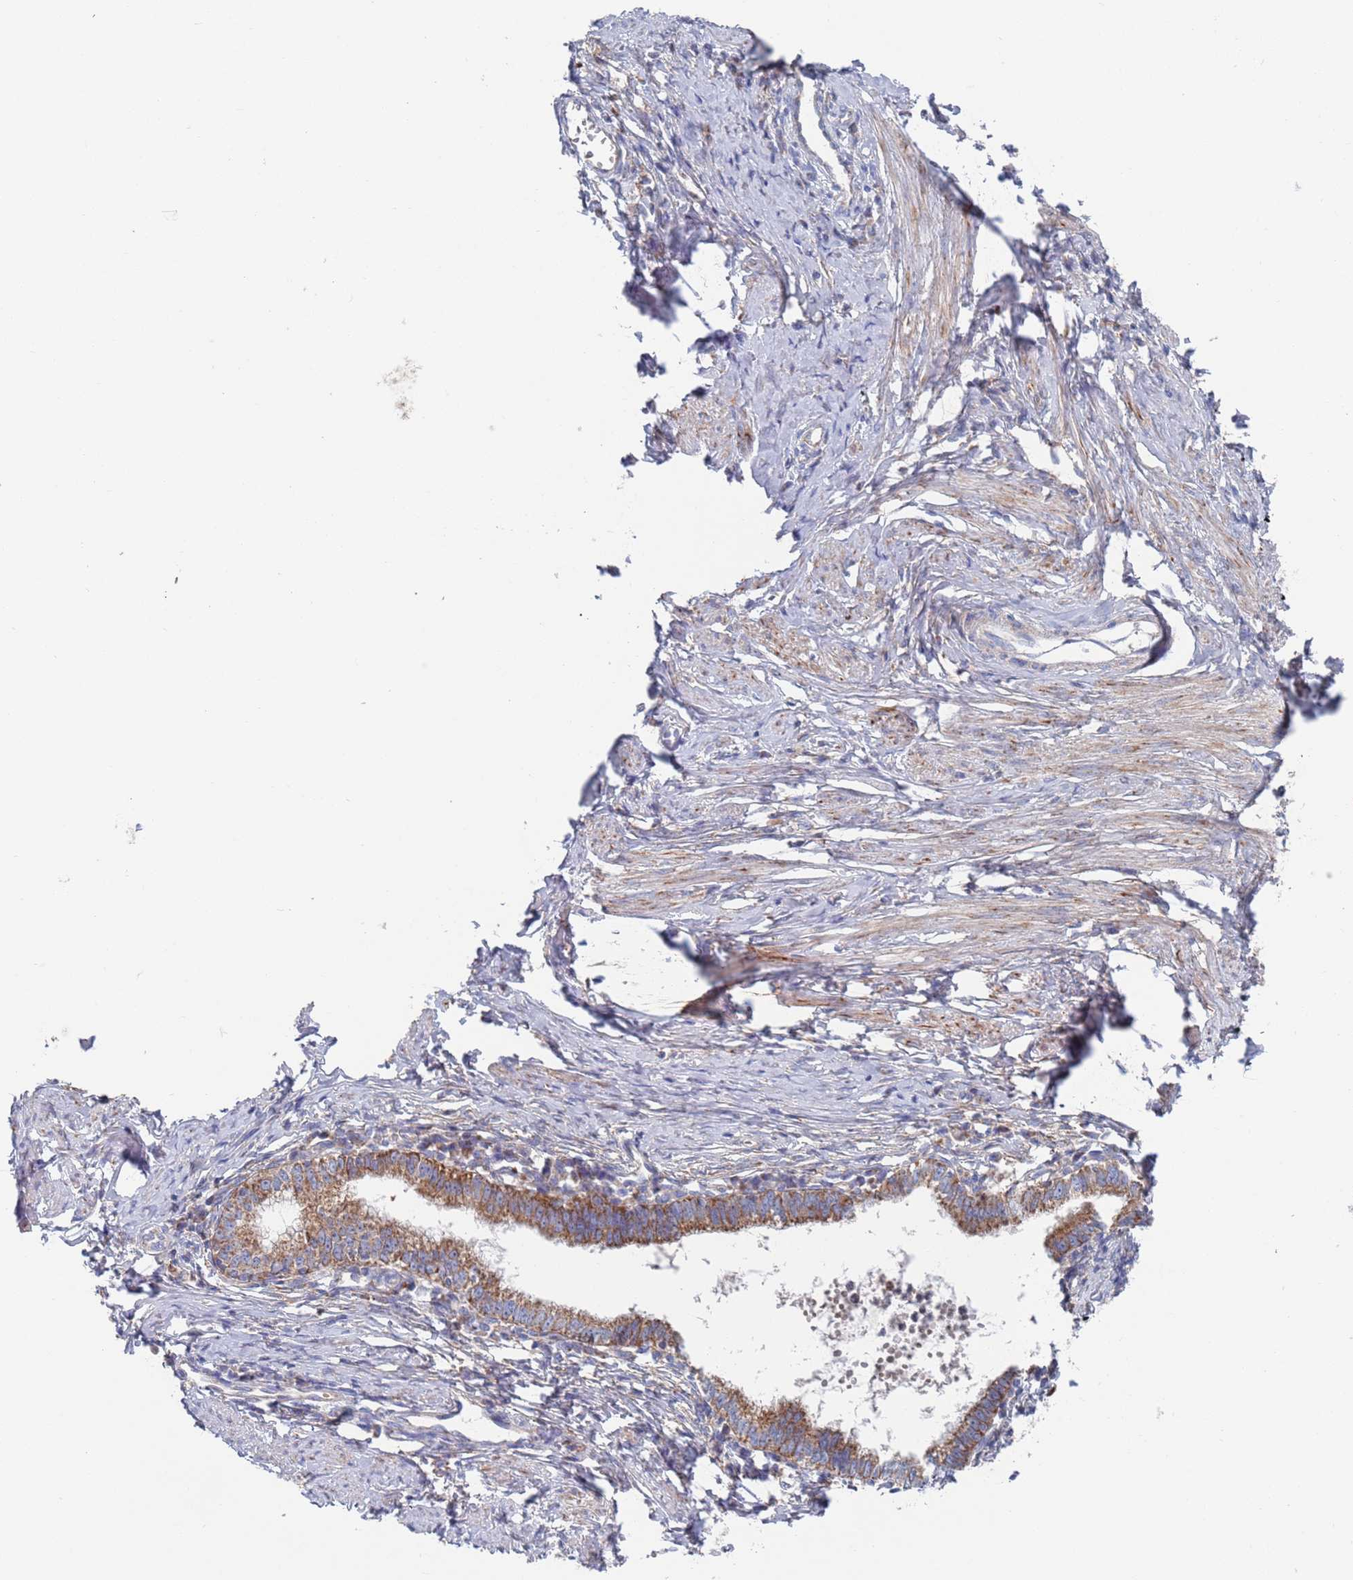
{"staining": {"intensity": "moderate", "quantity": ">75%", "location": "cytoplasmic/membranous"}, "tissue": "cervical cancer", "cell_type": "Tumor cells", "image_type": "cancer", "snomed": [{"axis": "morphology", "description": "Adenocarcinoma, NOS"}, {"axis": "topography", "description": "Cervix"}], "caption": "Protein staining of cervical adenocarcinoma tissue displays moderate cytoplasmic/membranous expression in about >75% of tumor cells.", "gene": "CHCHD6", "patient": {"sex": "female", "age": 36}}